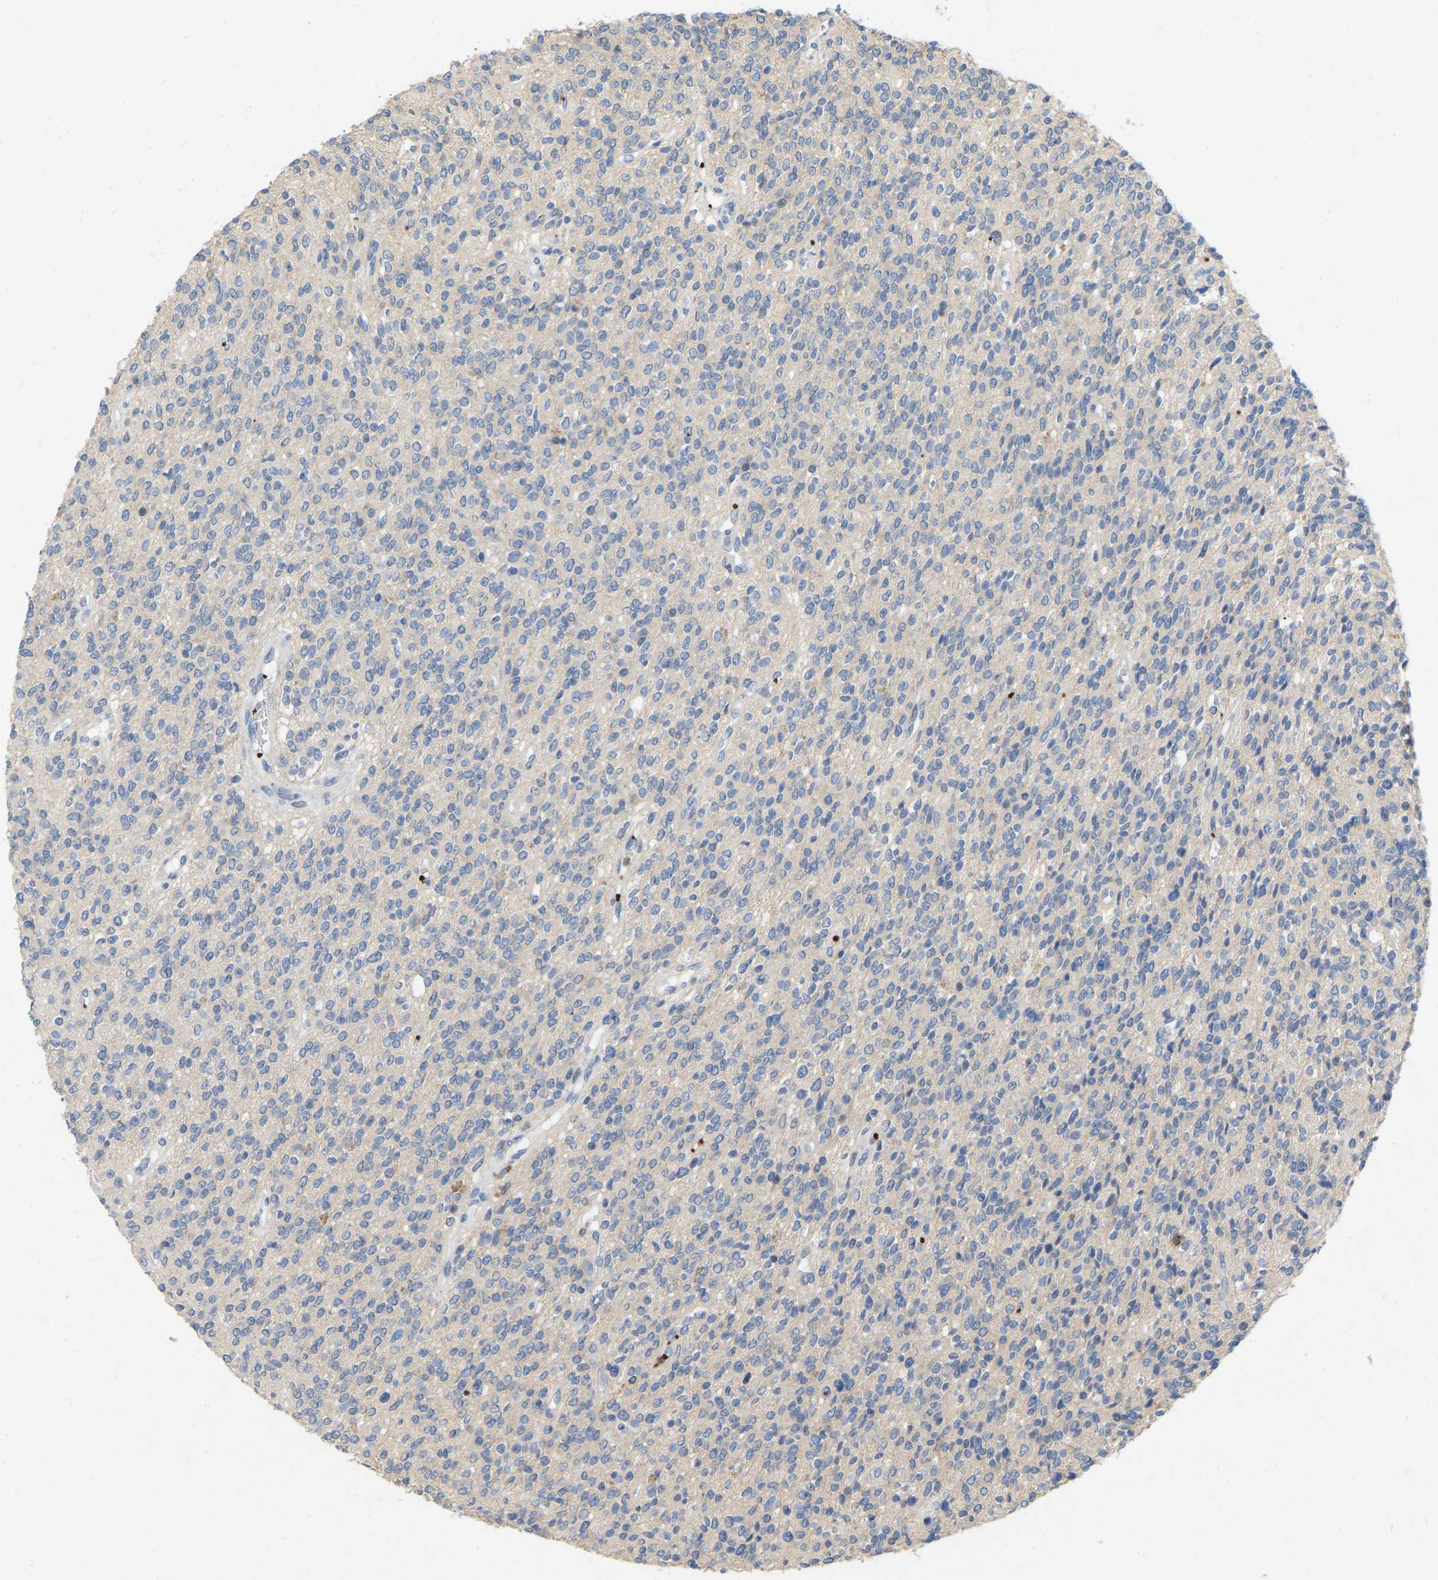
{"staining": {"intensity": "negative", "quantity": "none", "location": "none"}, "tissue": "glioma", "cell_type": "Tumor cells", "image_type": "cancer", "snomed": [{"axis": "morphology", "description": "Glioma, malignant, High grade"}, {"axis": "topography", "description": "Brain"}], "caption": "This is a histopathology image of immunohistochemistry staining of glioma, which shows no positivity in tumor cells.", "gene": "RHEB", "patient": {"sex": "male", "age": 34}}